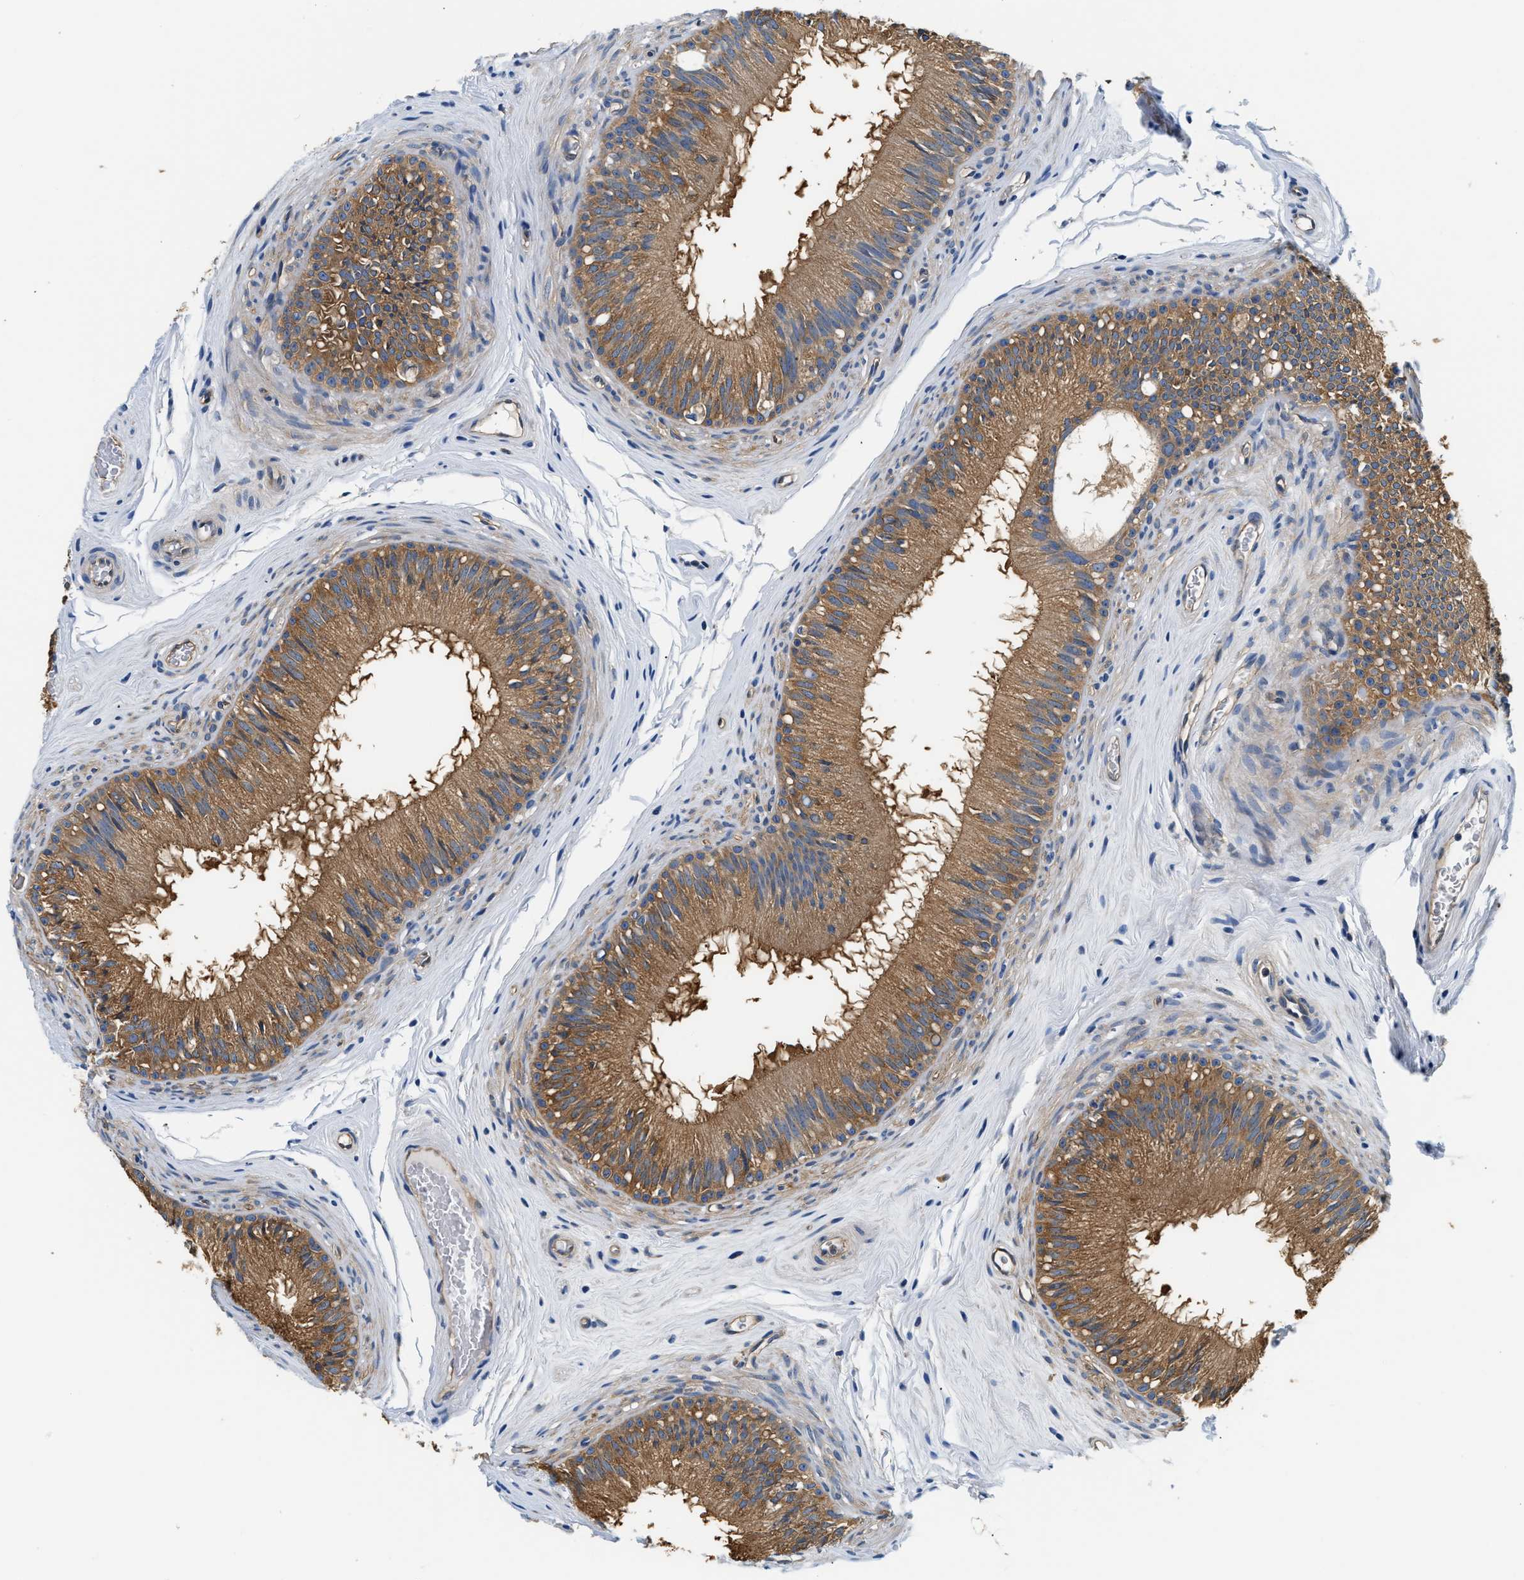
{"staining": {"intensity": "moderate", "quantity": ">75%", "location": "cytoplasmic/membranous"}, "tissue": "epididymis", "cell_type": "Glandular cells", "image_type": "normal", "snomed": [{"axis": "morphology", "description": "Normal tissue, NOS"}, {"axis": "topography", "description": "Testis"}, {"axis": "topography", "description": "Epididymis"}], "caption": "Normal epididymis demonstrates moderate cytoplasmic/membranous staining in approximately >75% of glandular cells.", "gene": "PPP2R1B", "patient": {"sex": "male", "age": 36}}